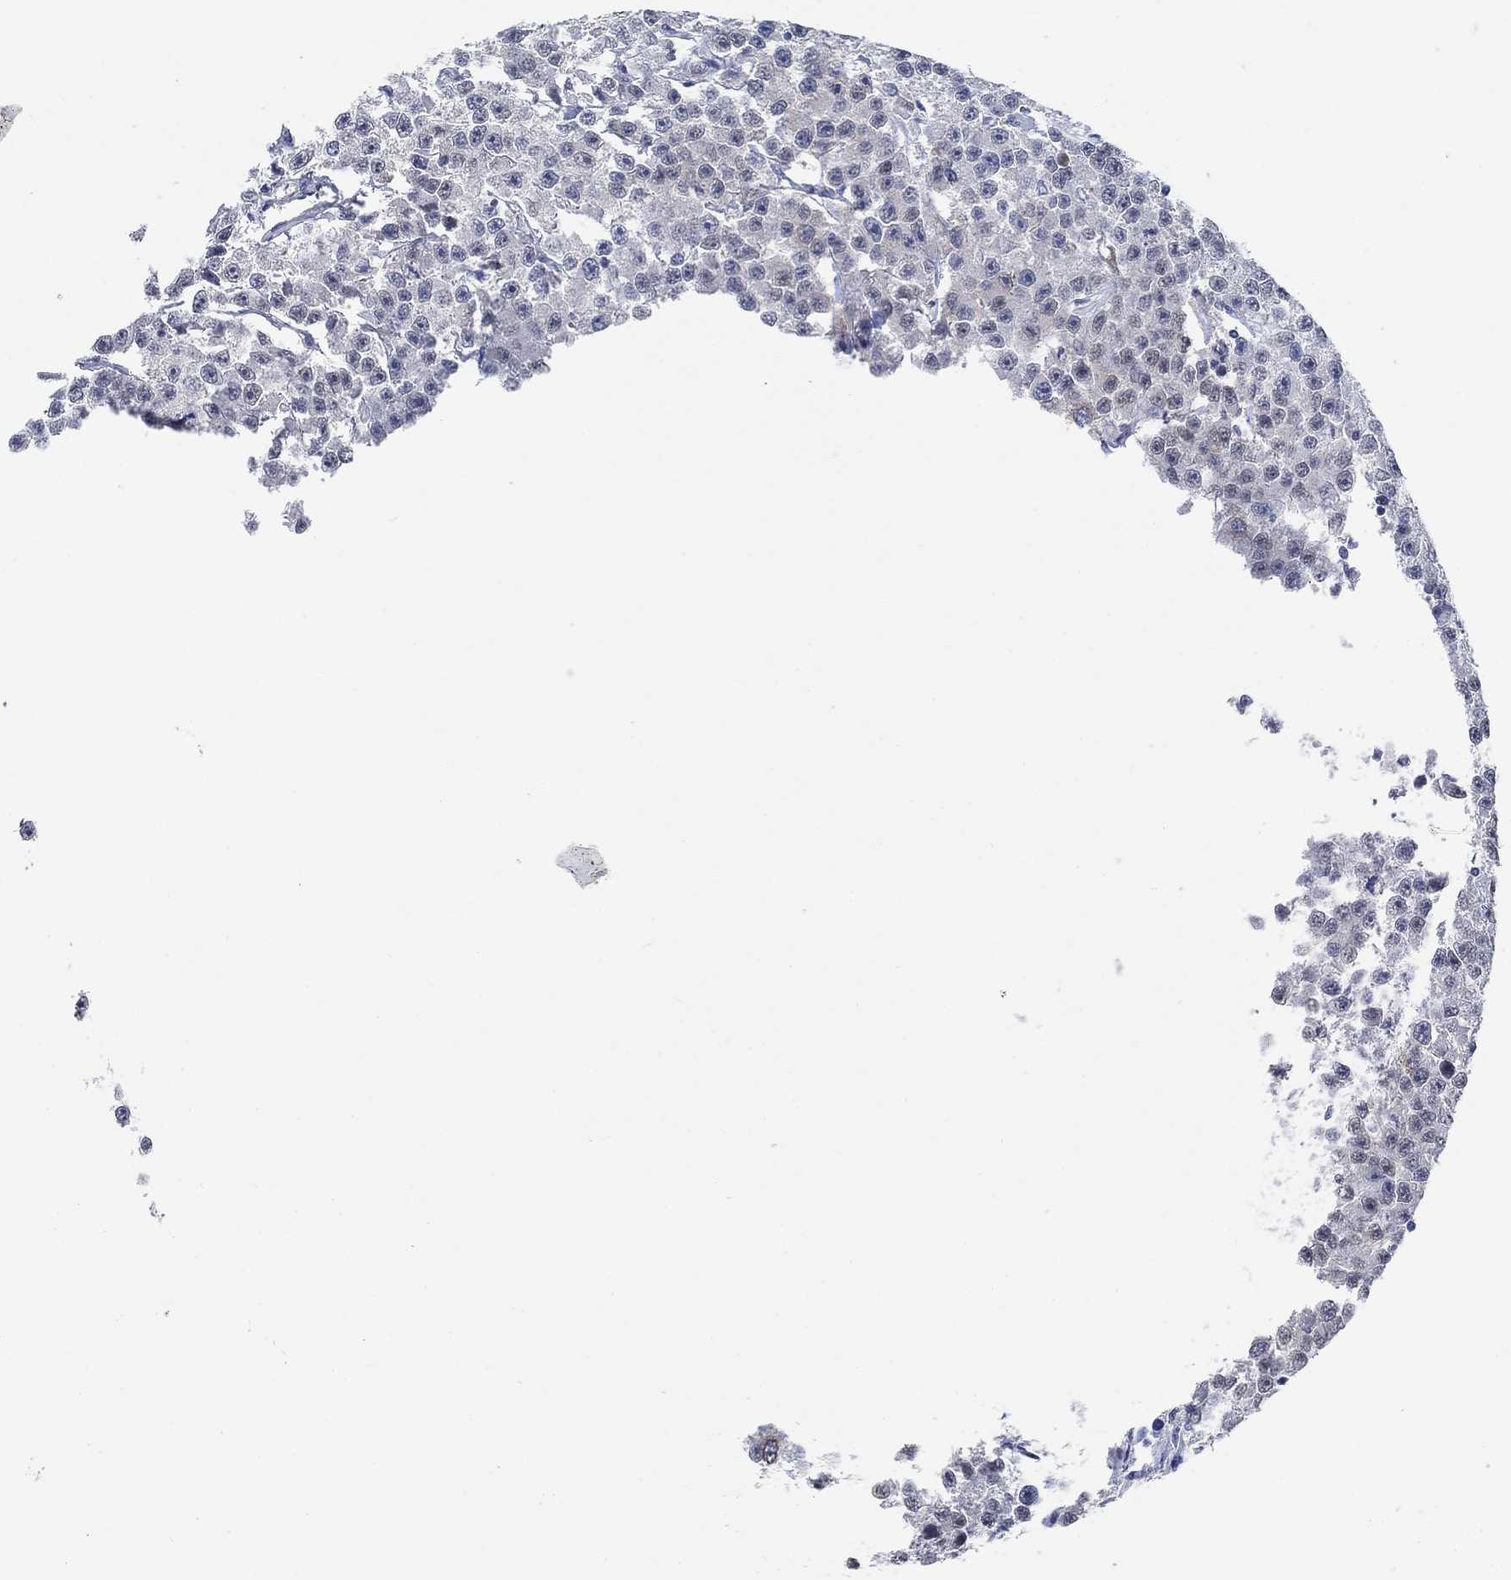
{"staining": {"intensity": "negative", "quantity": "none", "location": "none"}, "tissue": "testis cancer", "cell_type": "Tumor cells", "image_type": "cancer", "snomed": [{"axis": "morphology", "description": "Seminoma, NOS"}, {"axis": "topography", "description": "Testis"}], "caption": "This is a micrograph of immunohistochemistry (IHC) staining of testis seminoma, which shows no expression in tumor cells.", "gene": "PAX6", "patient": {"sex": "male", "age": 59}}